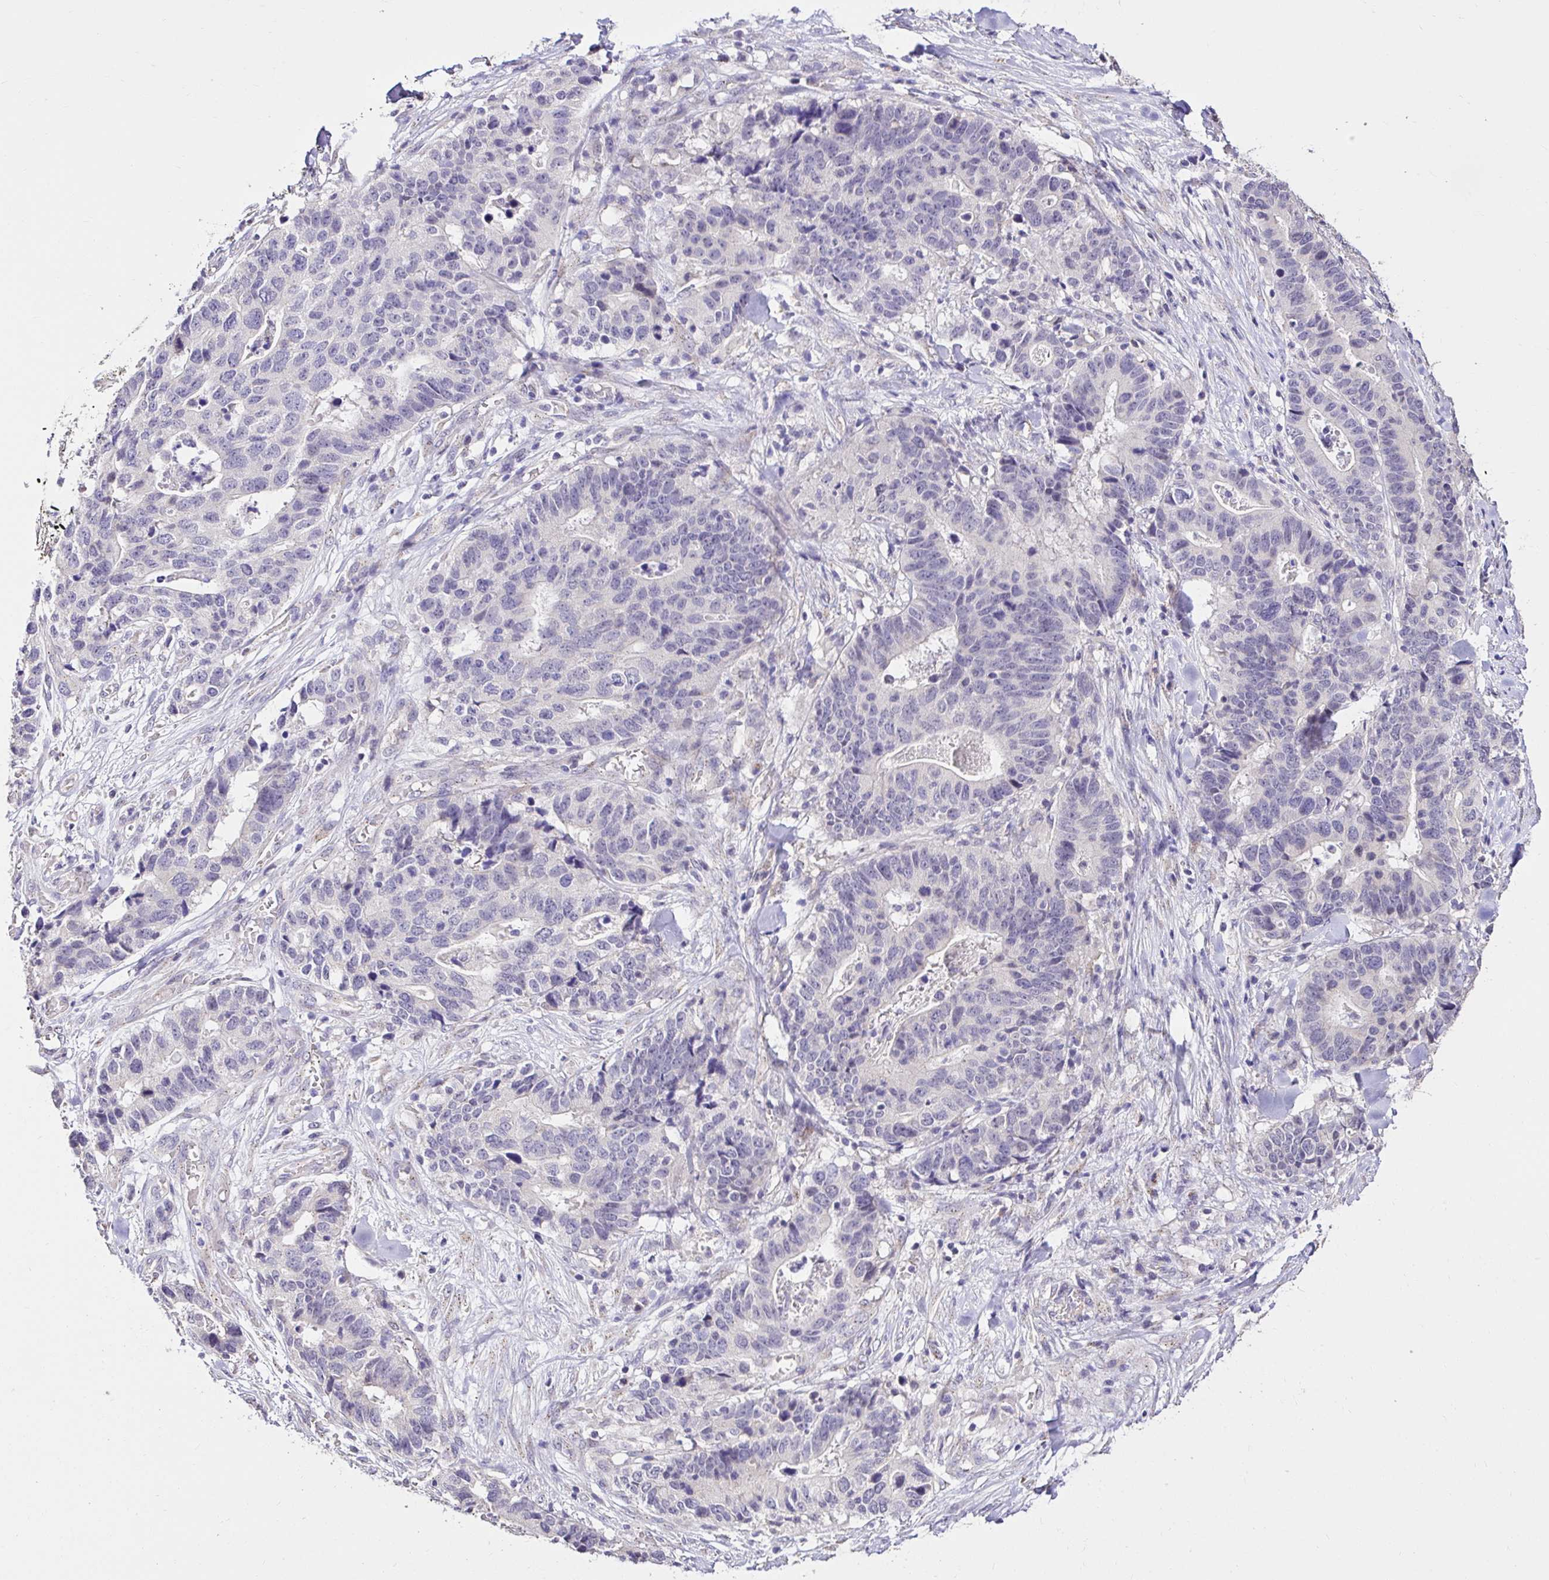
{"staining": {"intensity": "negative", "quantity": "none", "location": "none"}, "tissue": "stomach cancer", "cell_type": "Tumor cells", "image_type": "cancer", "snomed": [{"axis": "morphology", "description": "Adenocarcinoma, NOS"}, {"axis": "topography", "description": "Stomach, upper"}], "caption": "High magnification brightfield microscopy of stomach cancer stained with DAB (brown) and counterstained with hematoxylin (blue): tumor cells show no significant positivity. (Stains: DAB immunohistochemistry (IHC) with hematoxylin counter stain, Microscopy: brightfield microscopy at high magnification).", "gene": "KIAA1210", "patient": {"sex": "female", "age": 67}}